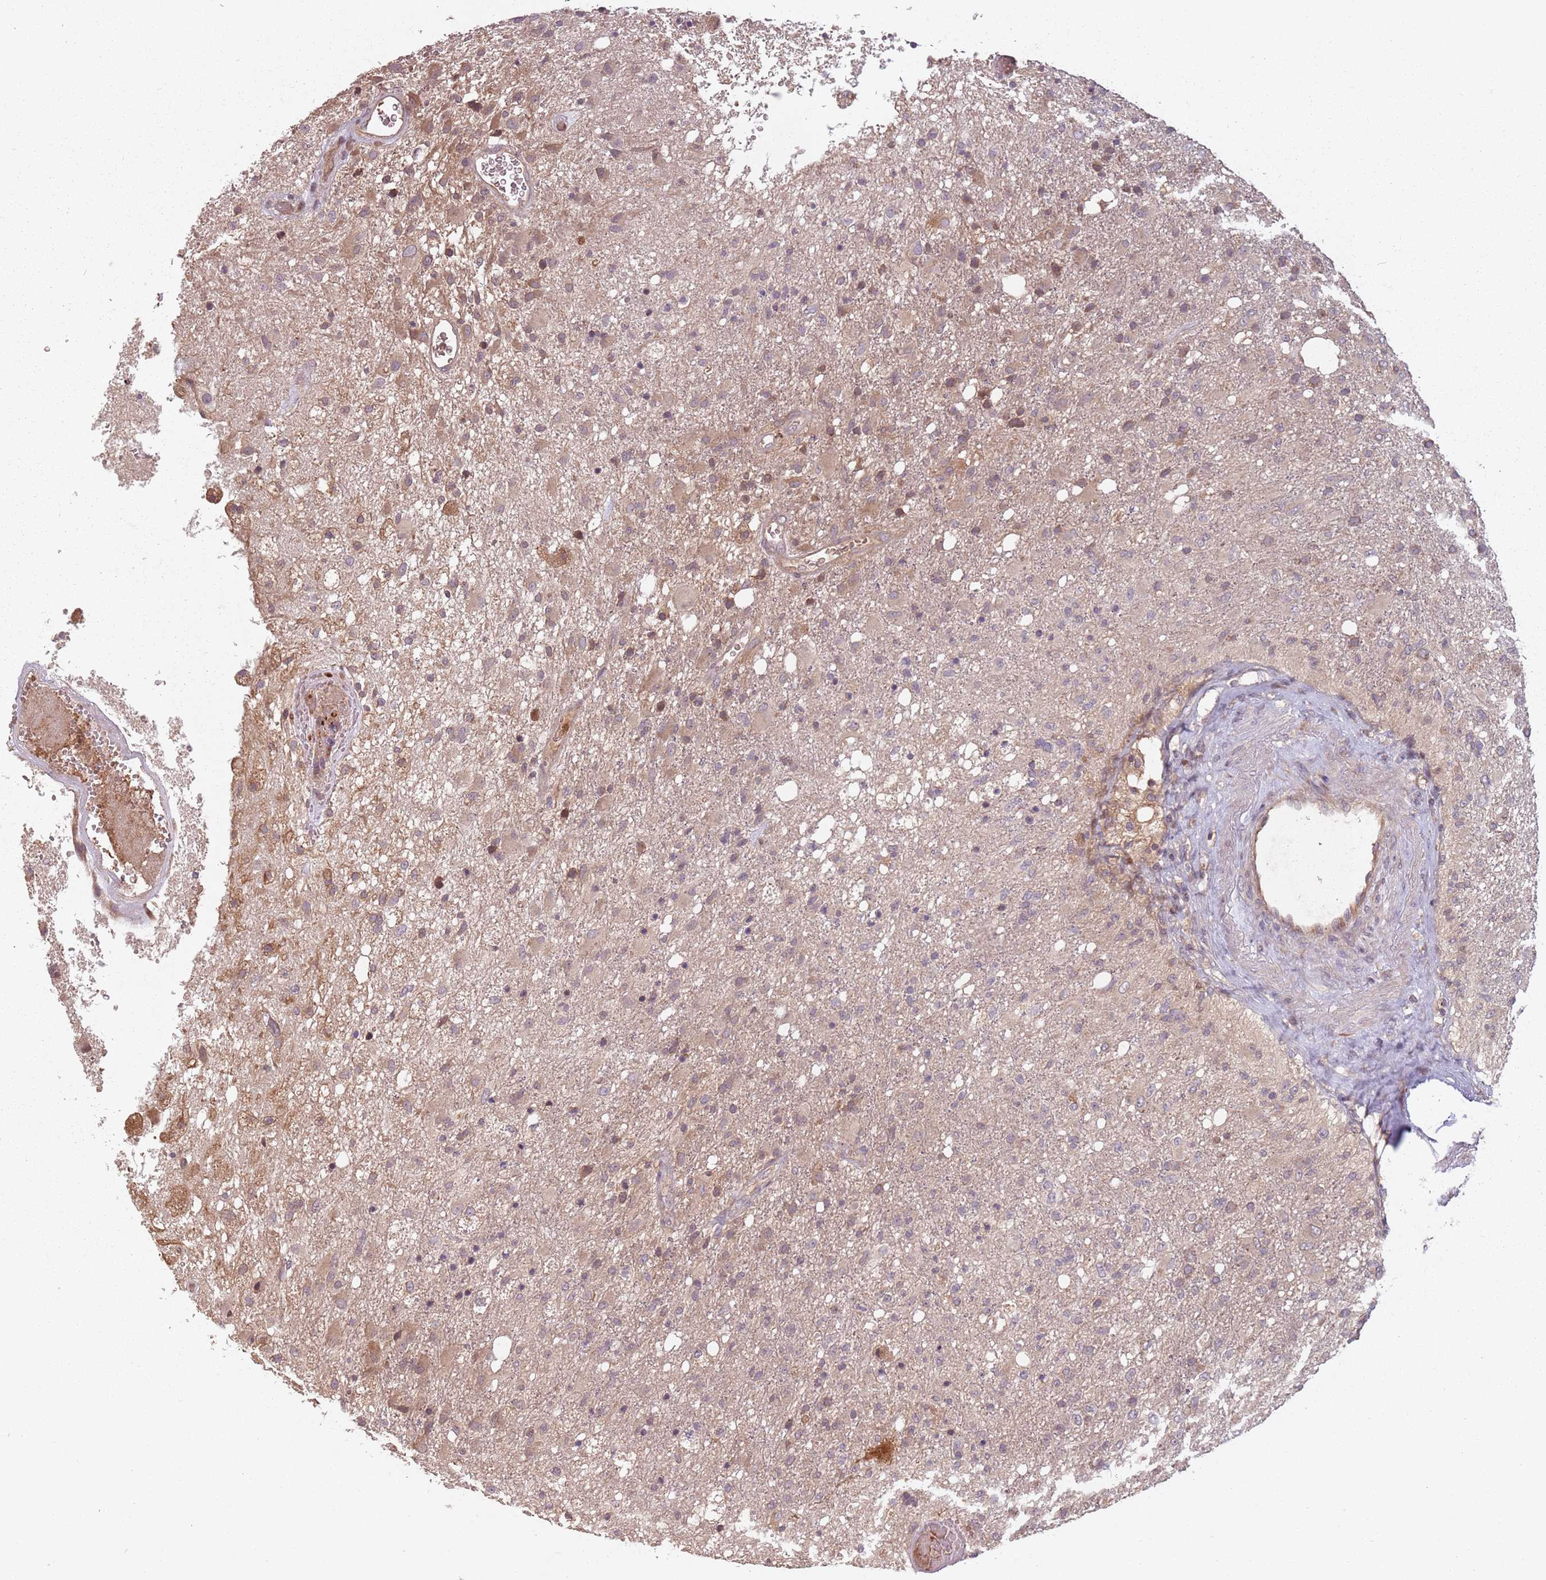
{"staining": {"intensity": "moderate", "quantity": "<25%", "location": "cytoplasmic/membranous"}, "tissue": "glioma", "cell_type": "Tumor cells", "image_type": "cancer", "snomed": [{"axis": "morphology", "description": "Glioma, malignant, High grade"}, {"axis": "topography", "description": "Brain"}], "caption": "Immunohistochemical staining of human malignant high-grade glioma displays moderate cytoplasmic/membranous protein staining in approximately <25% of tumor cells. The staining is performed using DAB (3,3'-diaminobenzidine) brown chromogen to label protein expression. The nuclei are counter-stained blue using hematoxylin.", "gene": "GPR180", "patient": {"sex": "female", "age": 74}}